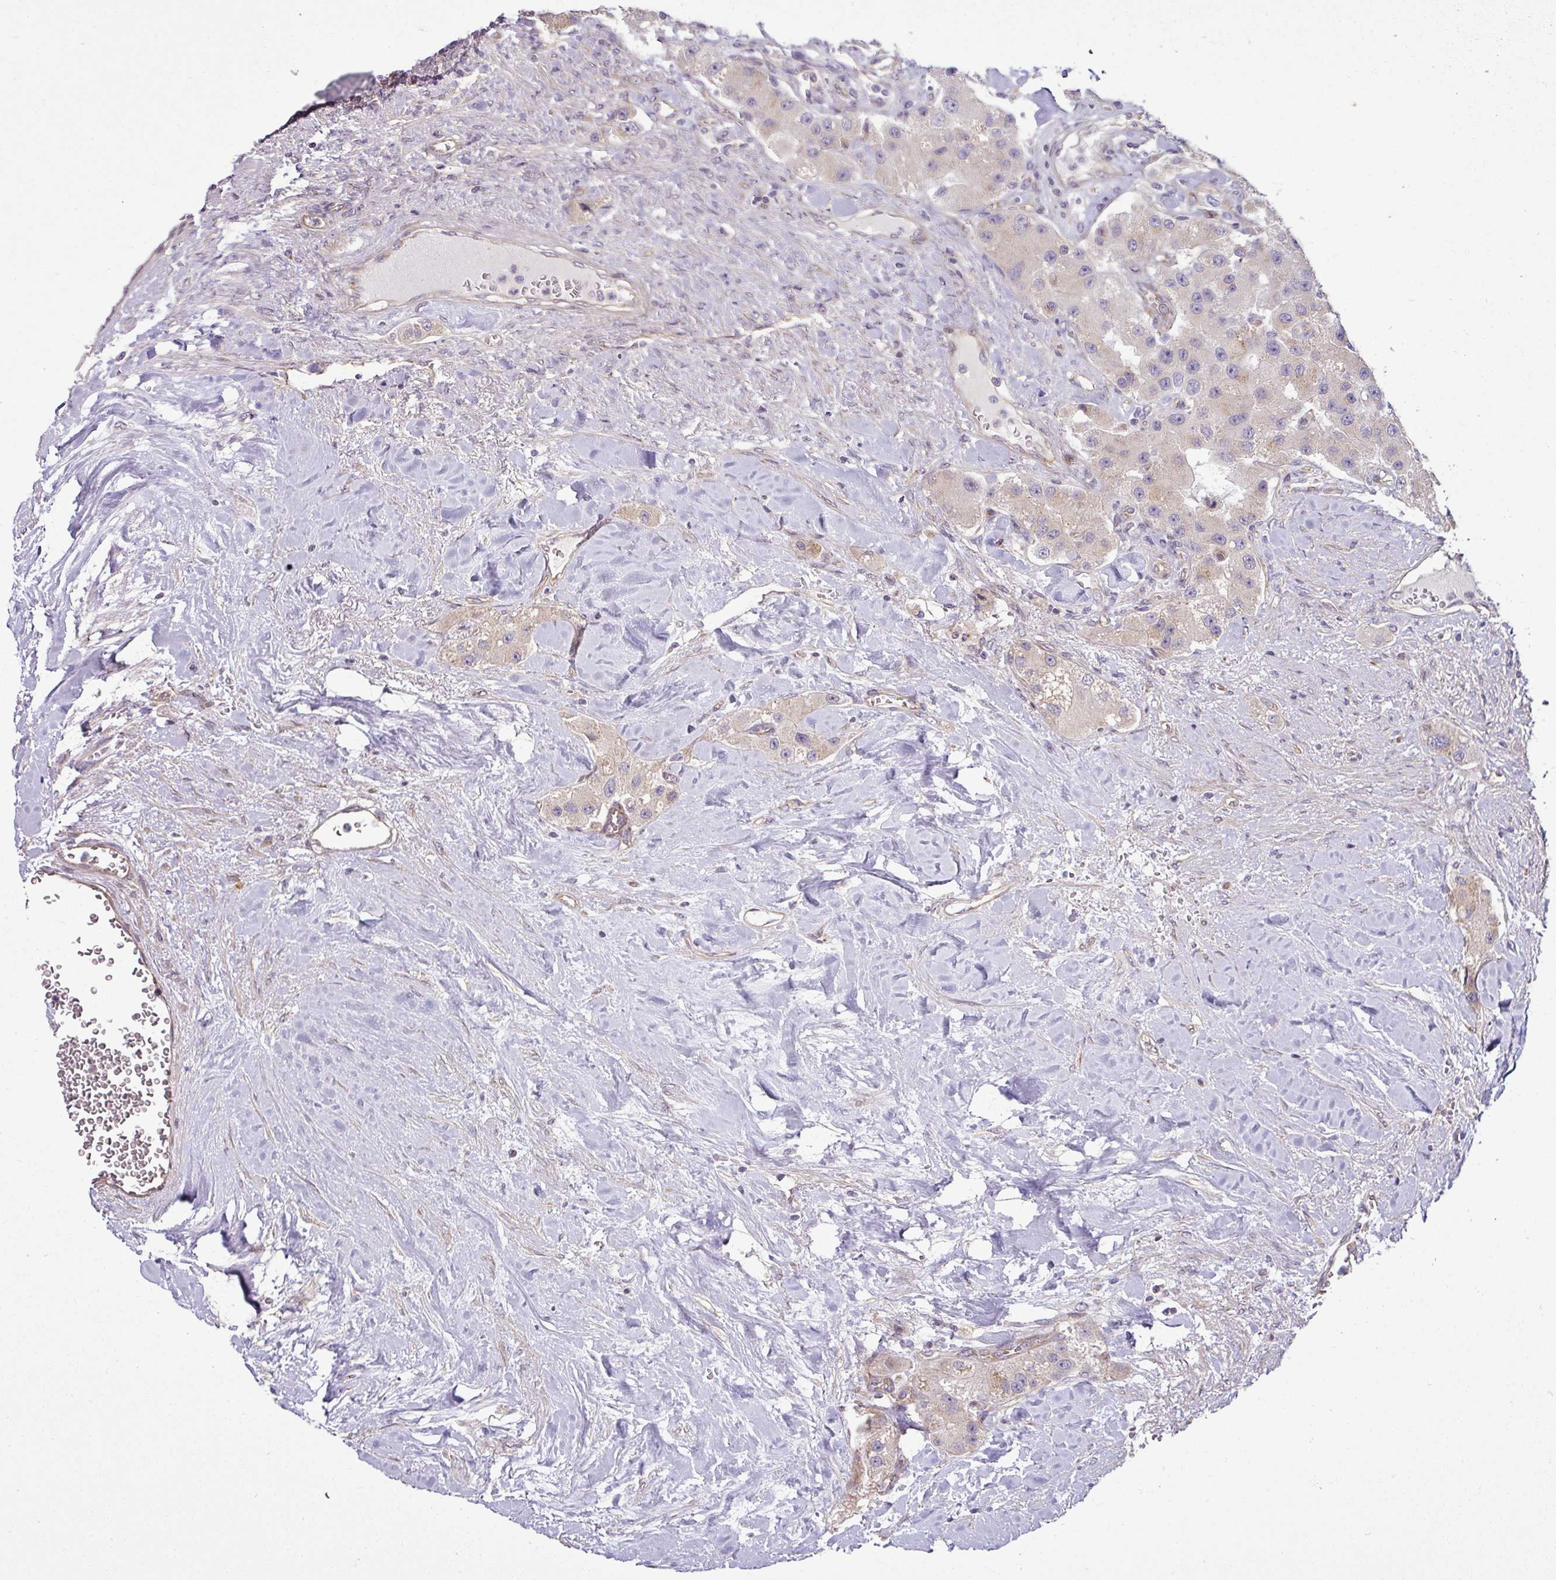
{"staining": {"intensity": "weak", "quantity": "<25%", "location": "cytoplasmic/membranous"}, "tissue": "carcinoid", "cell_type": "Tumor cells", "image_type": "cancer", "snomed": [{"axis": "morphology", "description": "Carcinoid, malignant, NOS"}, {"axis": "topography", "description": "Pancreas"}], "caption": "DAB immunohistochemical staining of human carcinoid (malignant) reveals no significant expression in tumor cells.", "gene": "TIMMDC1", "patient": {"sex": "male", "age": 41}}